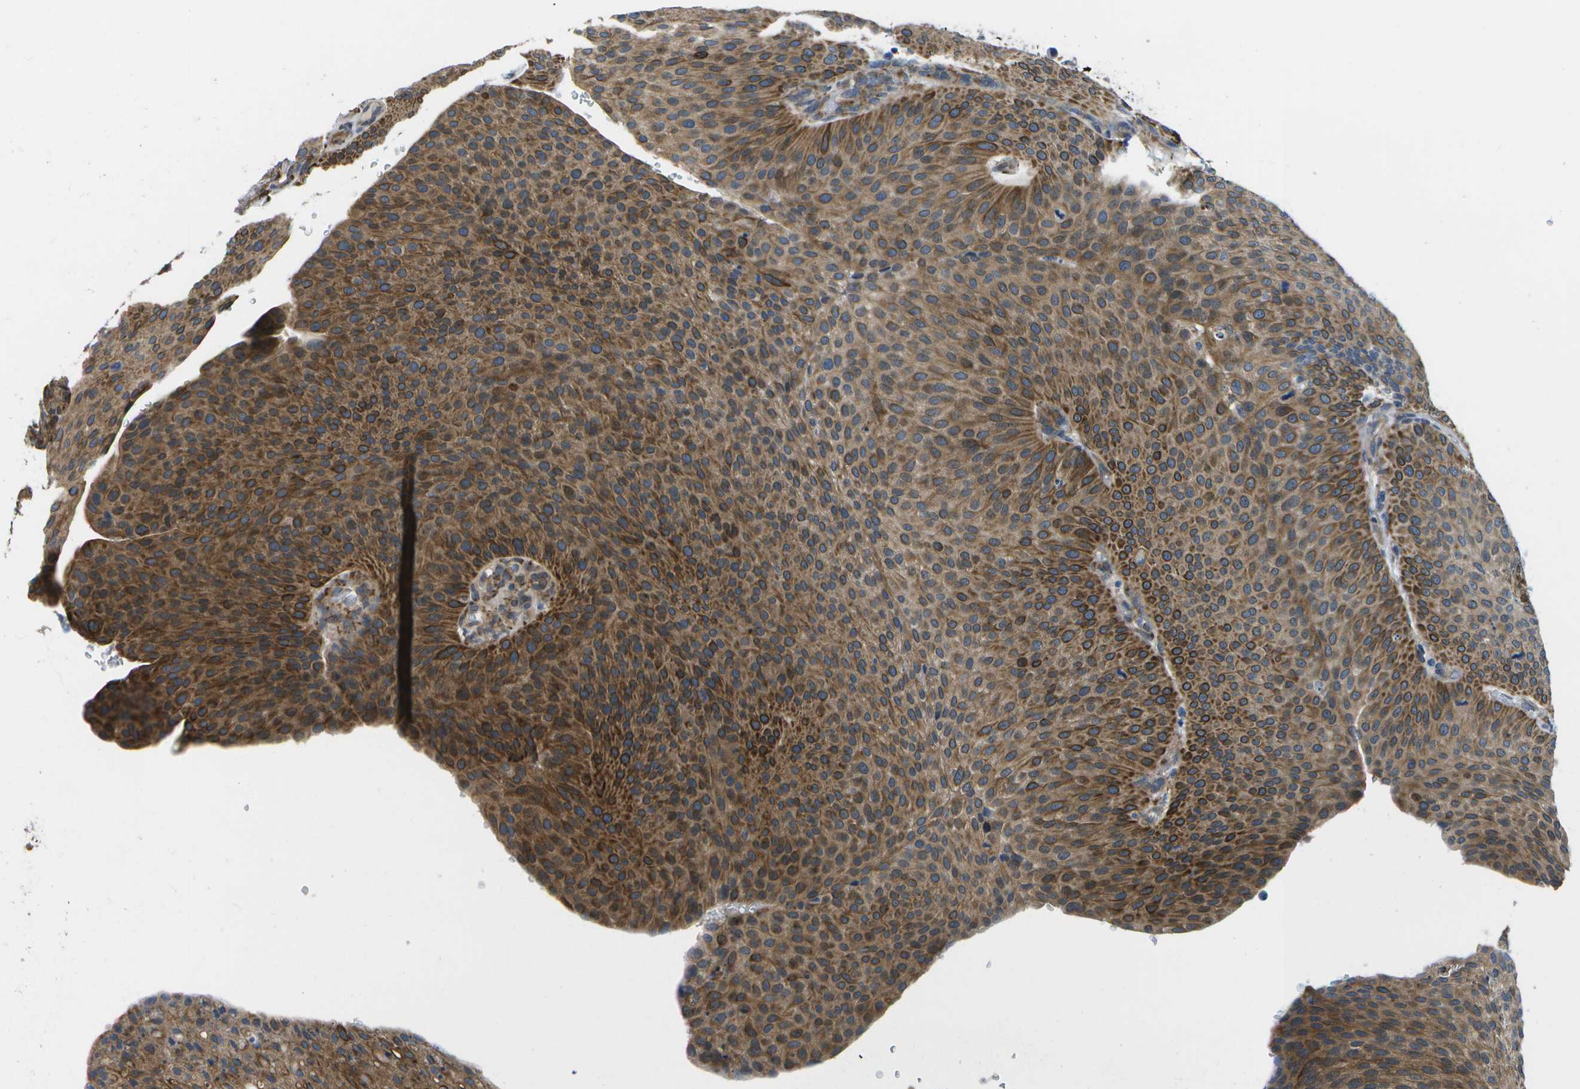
{"staining": {"intensity": "strong", "quantity": ">75%", "location": "cytoplasmic/membranous"}, "tissue": "urothelial cancer", "cell_type": "Tumor cells", "image_type": "cancer", "snomed": [{"axis": "morphology", "description": "Urothelial carcinoma, Low grade"}, {"axis": "topography", "description": "Smooth muscle"}, {"axis": "topography", "description": "Urinary bladder"}], "caption": "An IHC micrograph of neoplastic tissue is shown. Protein staining in brown labels strong cytoplasmic/membranous positivity in urothelial cancer within tumor cells. The staining was performed using DAB (3,3'-diaminobenzidine), with brown indicating positive protein expression. Nuclei are stained blue with hematoxylin.", "gene": "P3H1", "patient": {"sex": "male", "age": 60}}